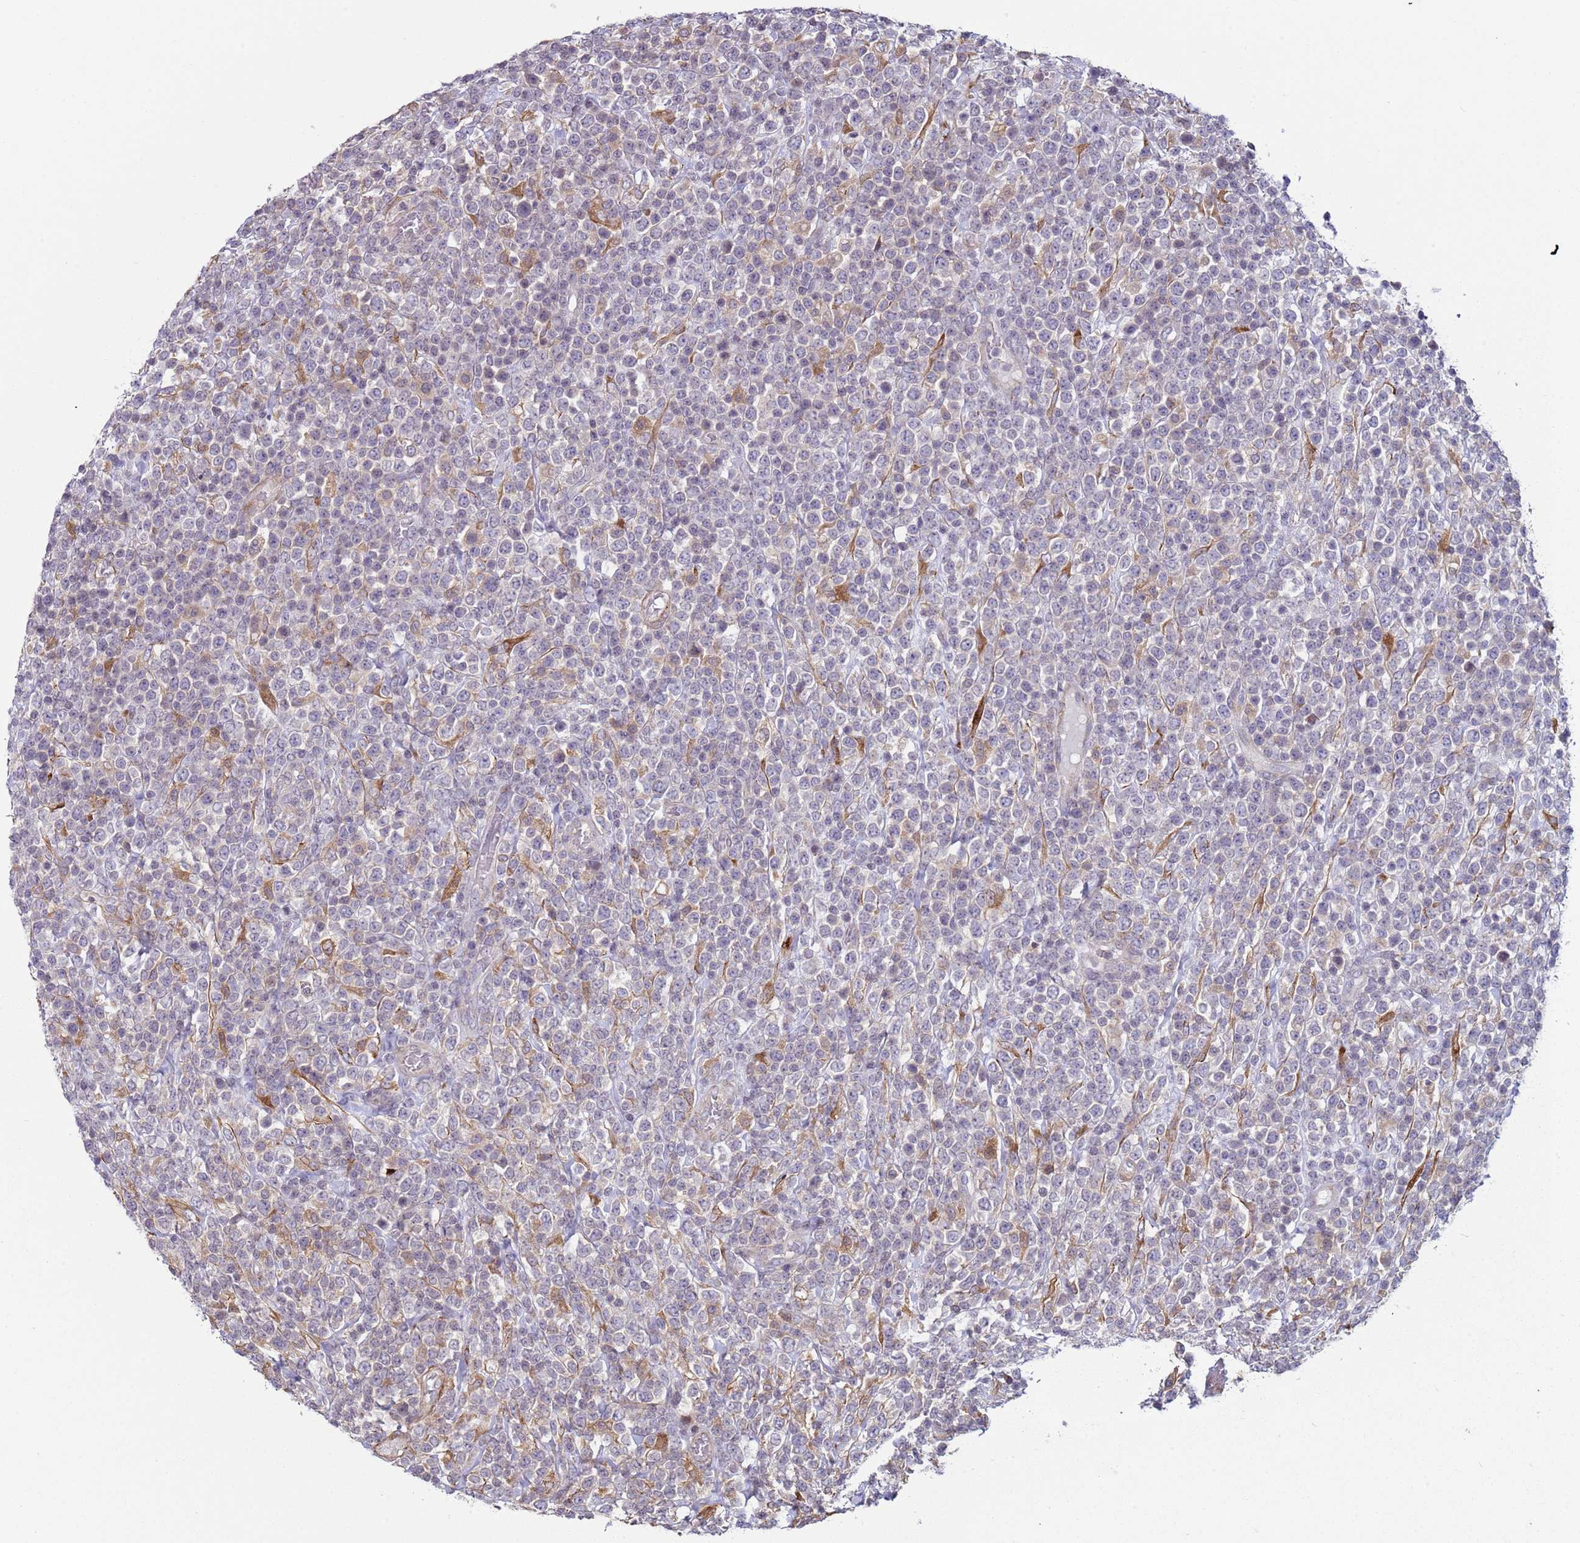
{"staining": {"intensity": "negative", "quantity": "none", "location": "none"}, "tissue": "lymphoma", "cell_type": "Tumor cells", "image_type": "cancer", "snomed": [{"axis": "morphology", "description": "Malignant lymphoma, non-Hodgkin's type, High grade"}, {"axis": "topography", "description": "Colon"}], "caption": "A high-resolution micrograph shows immunohistochemistry (IHC) staining of malignant lymphoma, non-Hodgkin's type (high-grade), which shows no significant staining in tumor cells.", "gene": "SNAPC4", "patient": {"sex": "female", "age": 53}}